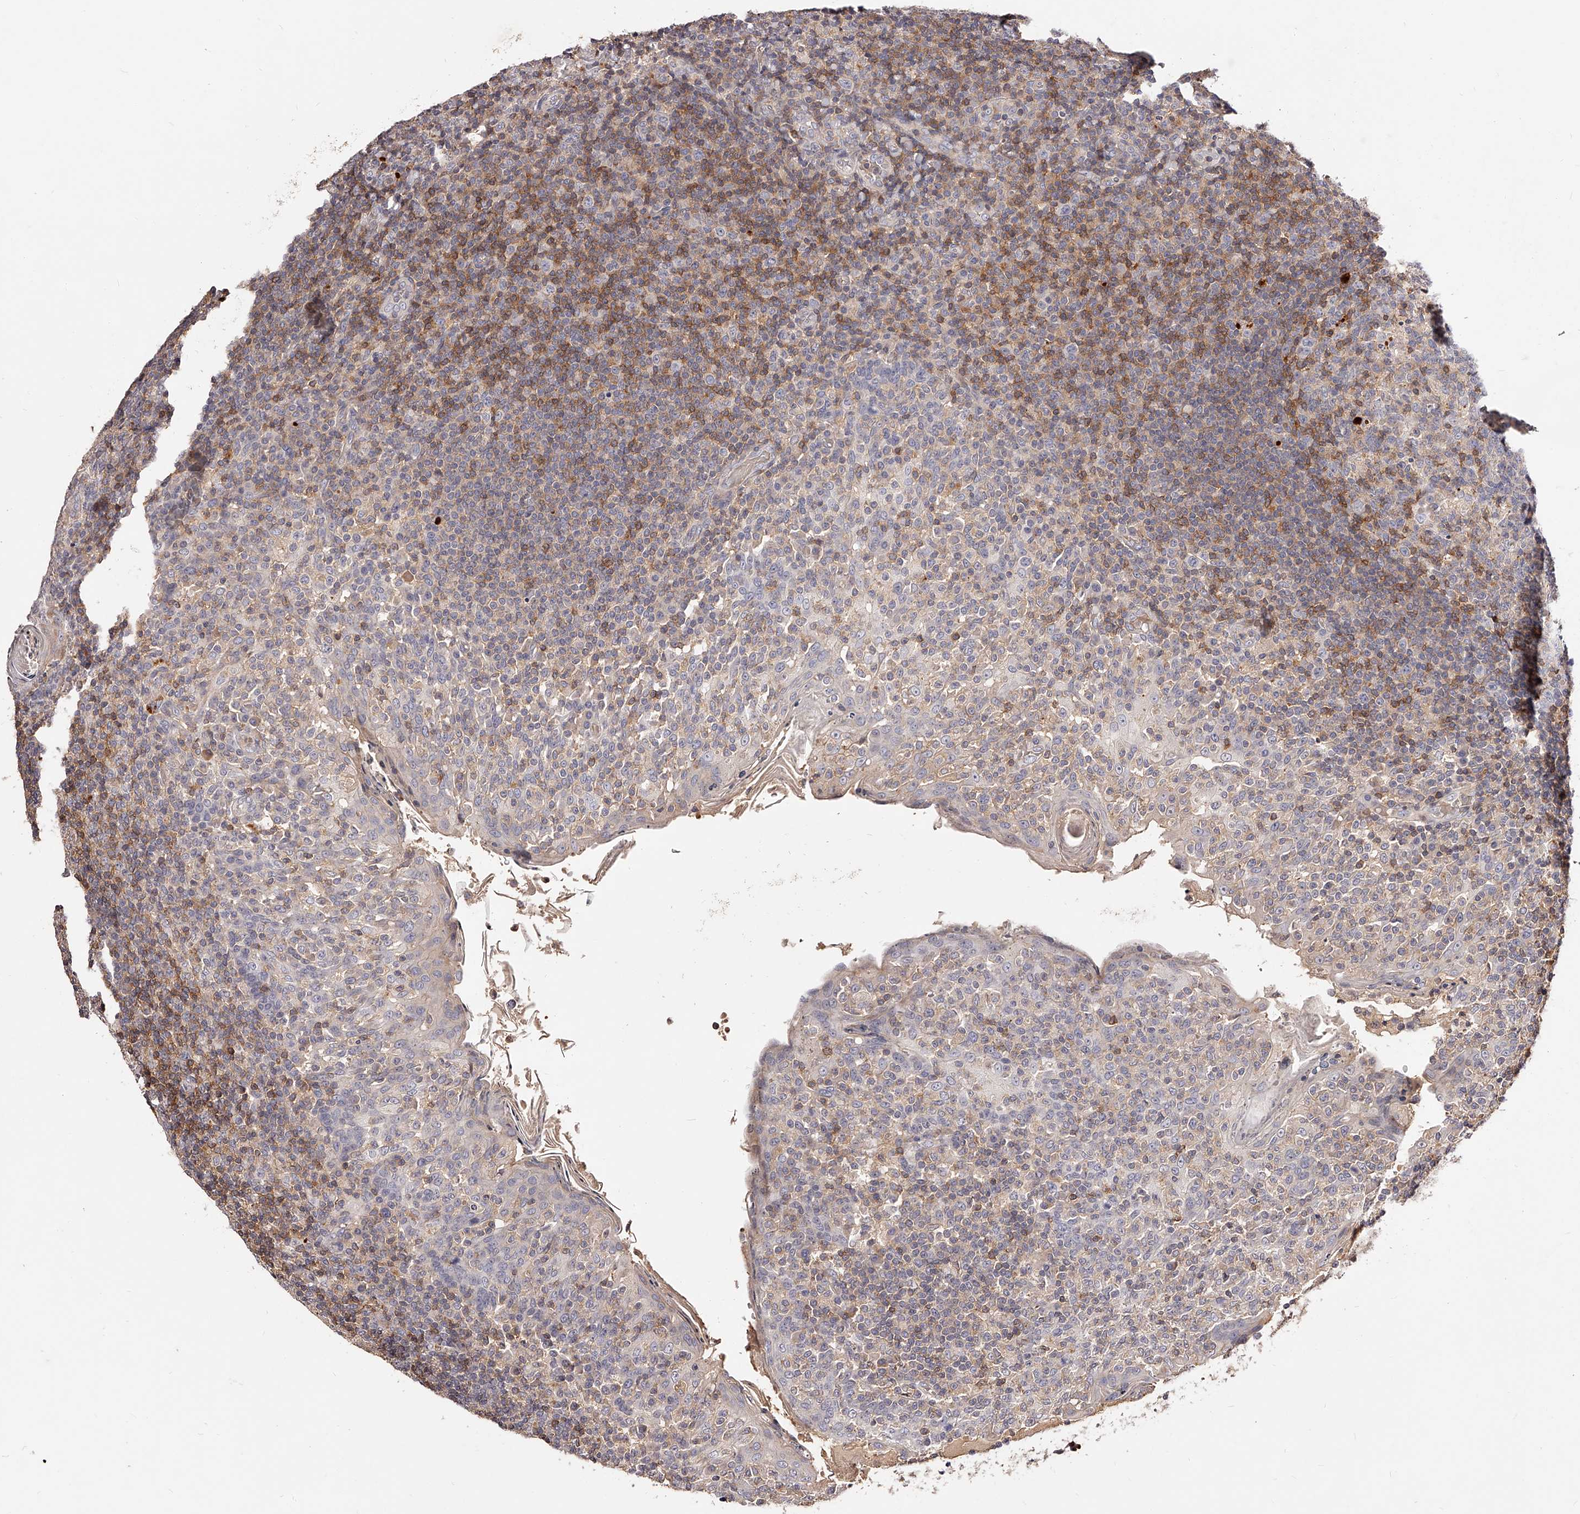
{"staining": {"intensity": "moderate", "quantity": "<25%", "location": "cytoplasmic/membranous"}, "tissue": "tonsil", "cell_type": "Germinal center cells", "image_type": "normal", "snomed": [{"axis": "morphology", "description": "Normal tissue, NOS"}, {"axis": "topography", "description": "Tonsil"}], "caption": "A photomicrograph of human tonsil stained for a protein demonstrates moderate cytoplasmic/membranous brown staining in germinal center cells.", "gene": "PHACTR1", "patient": {"sex": "female", "age": 19}}